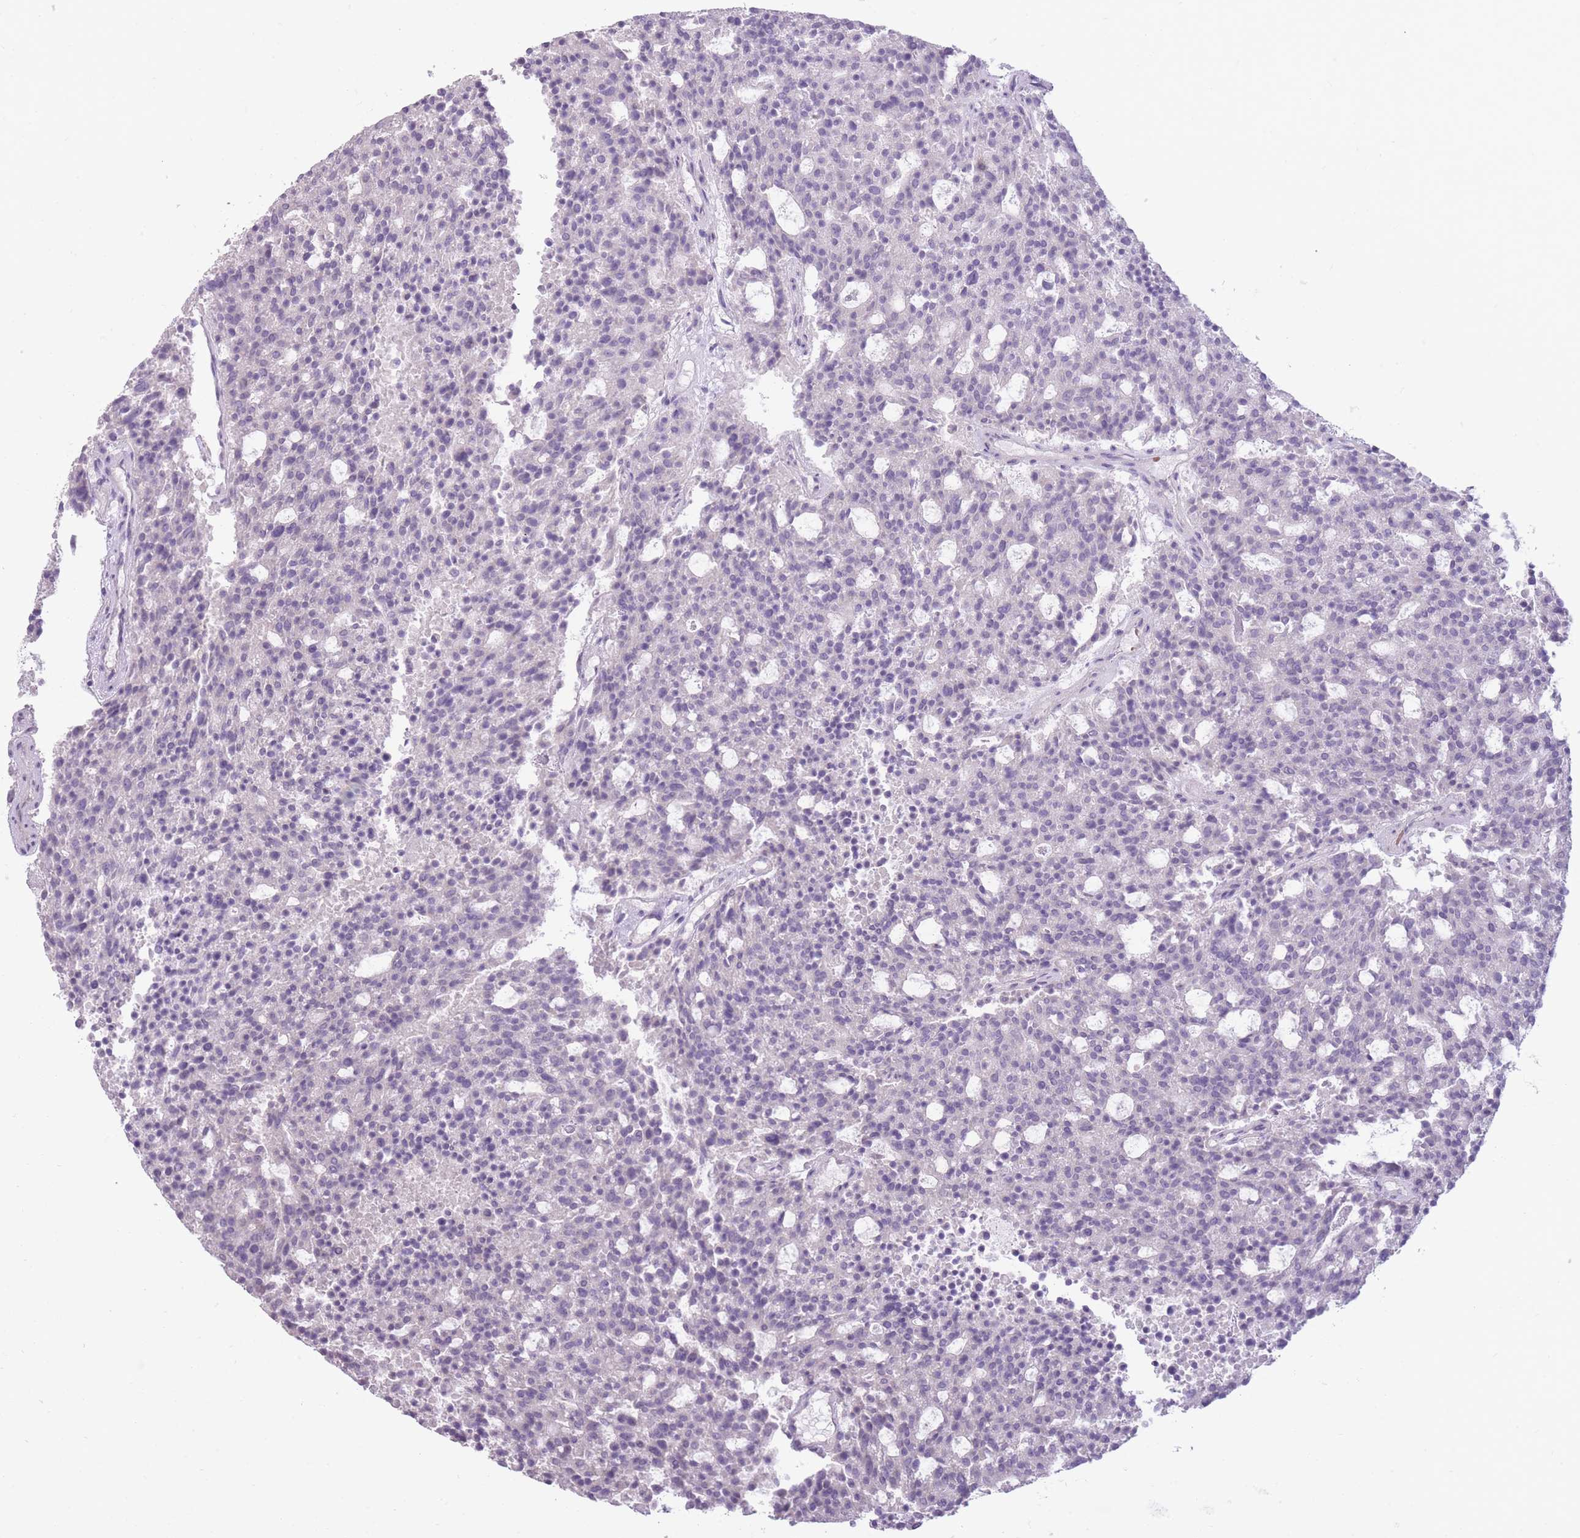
{"staining": {"intensity": "negative", "quantity": "none", "location": "none"}, "tissue": "carcinoid", "cell_type": "Tumor cells", "image_type": "cancer", "snomed": [{"axis": "morphology", "description": "Carcinoid, malignant, NOS"}, {"axis": "topography", "description": "Pancreas"}], "caption": "The photomicrograph demonstrates no staining of tumor cells in carcinoid (malignant).", "gene": "ZBTB24", "patient": {"sex": "female", "age": 54}}